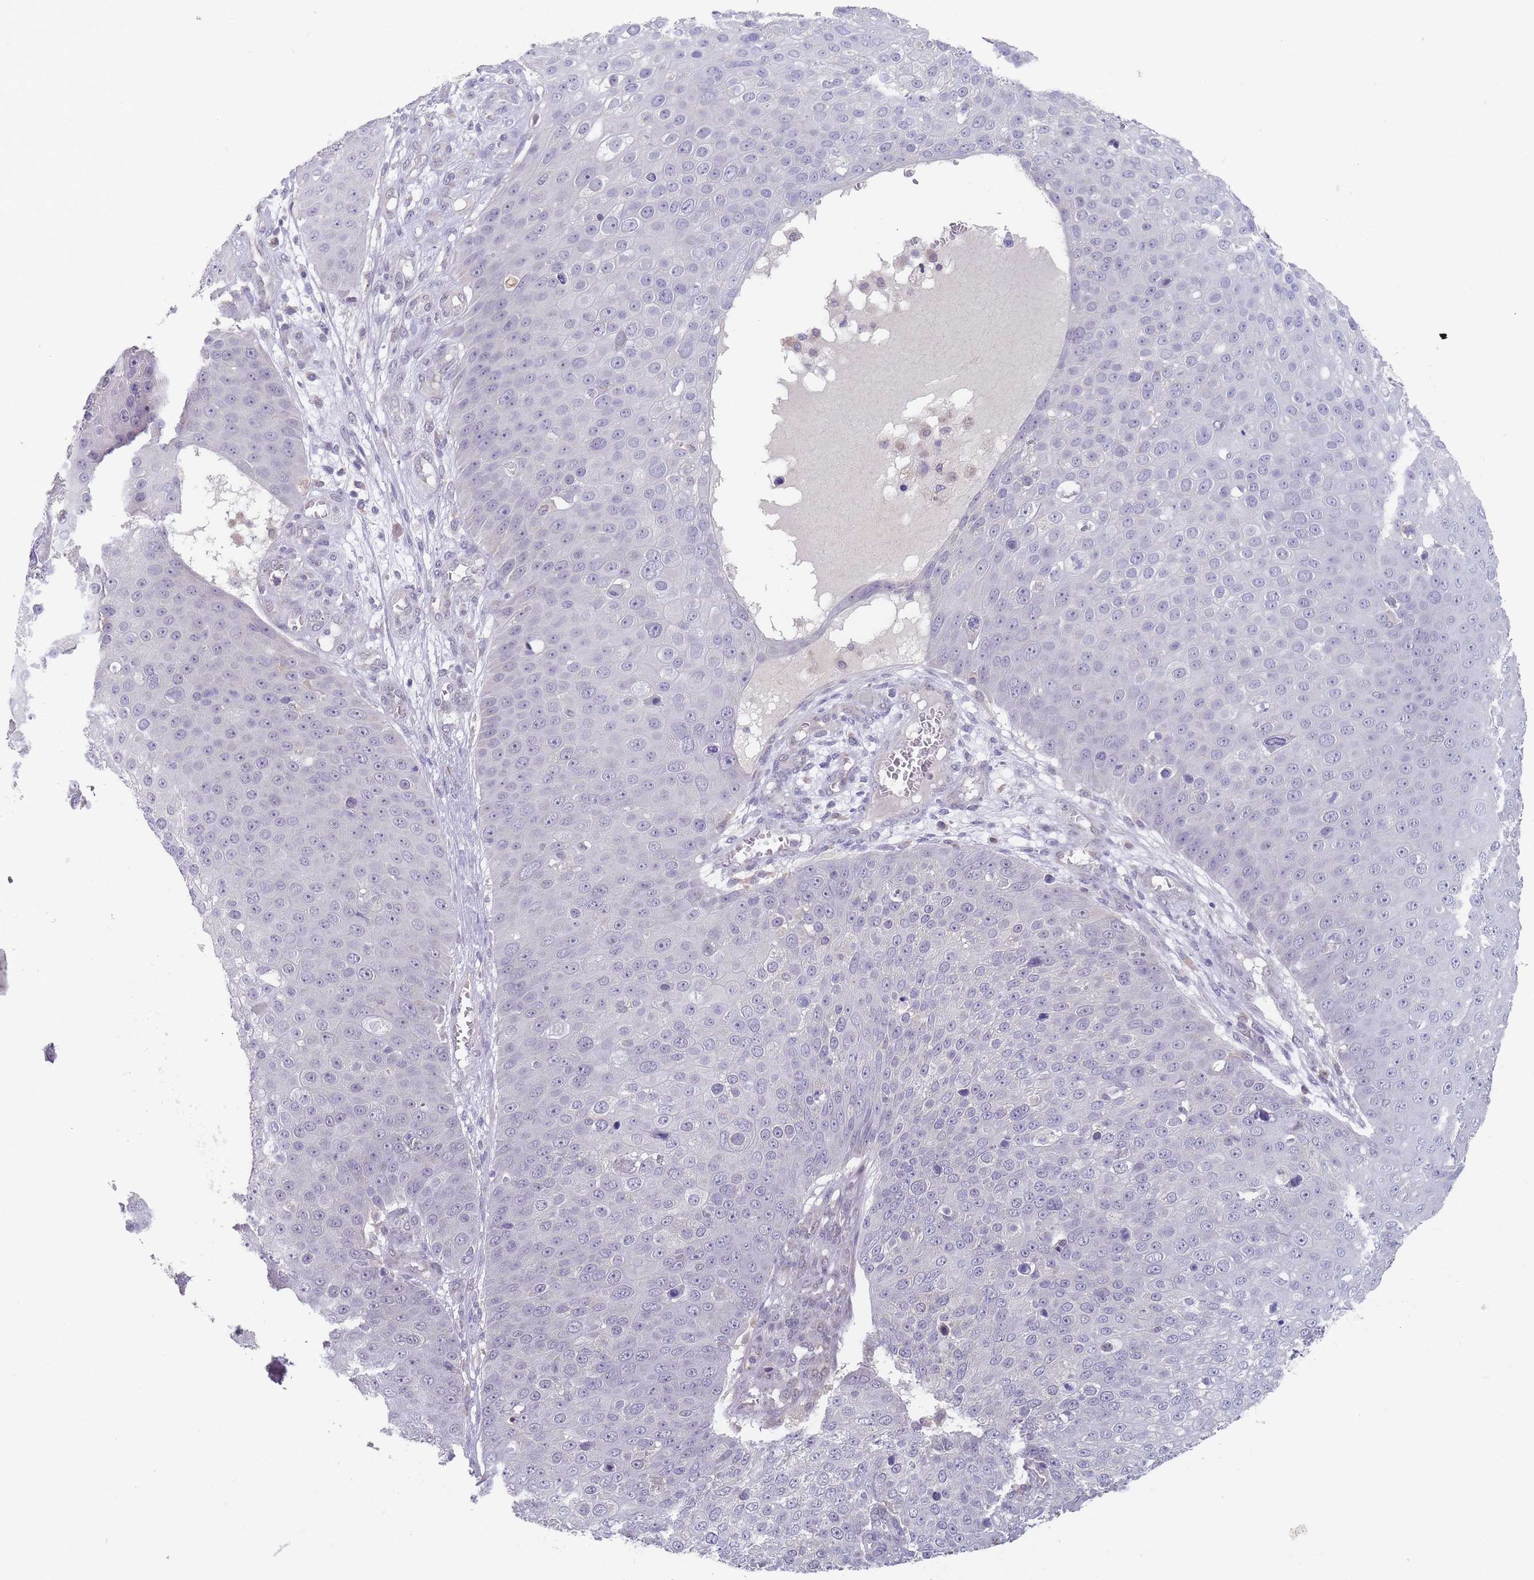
{"staining": {"intensity": "negative", "quantity": "none", "location": "none"}, "tissue": "skin cancer", "cell_type": "Tumor cells", "image_type": "cancer", "snomed": [{"axis": "morphology", "description": "Squamous cell carcinoma, NOS"}, {"axis": "topography", "description": "Skin"}], "caption": "Immunohistochemistry (IHC) micrograph of squamous cell carcinoma (skin) stained for a protein (brown), which shows no expression in tumor cells. (Stains: DAB (3,3'-diaminobenzidine) immunohistochemistry (IHC) with hematoxylin counter stain, Microscopy: brightfield microscopy at high magnification).", "gene": "PEX7", "patient": {"sex": "male", "age": 71}}